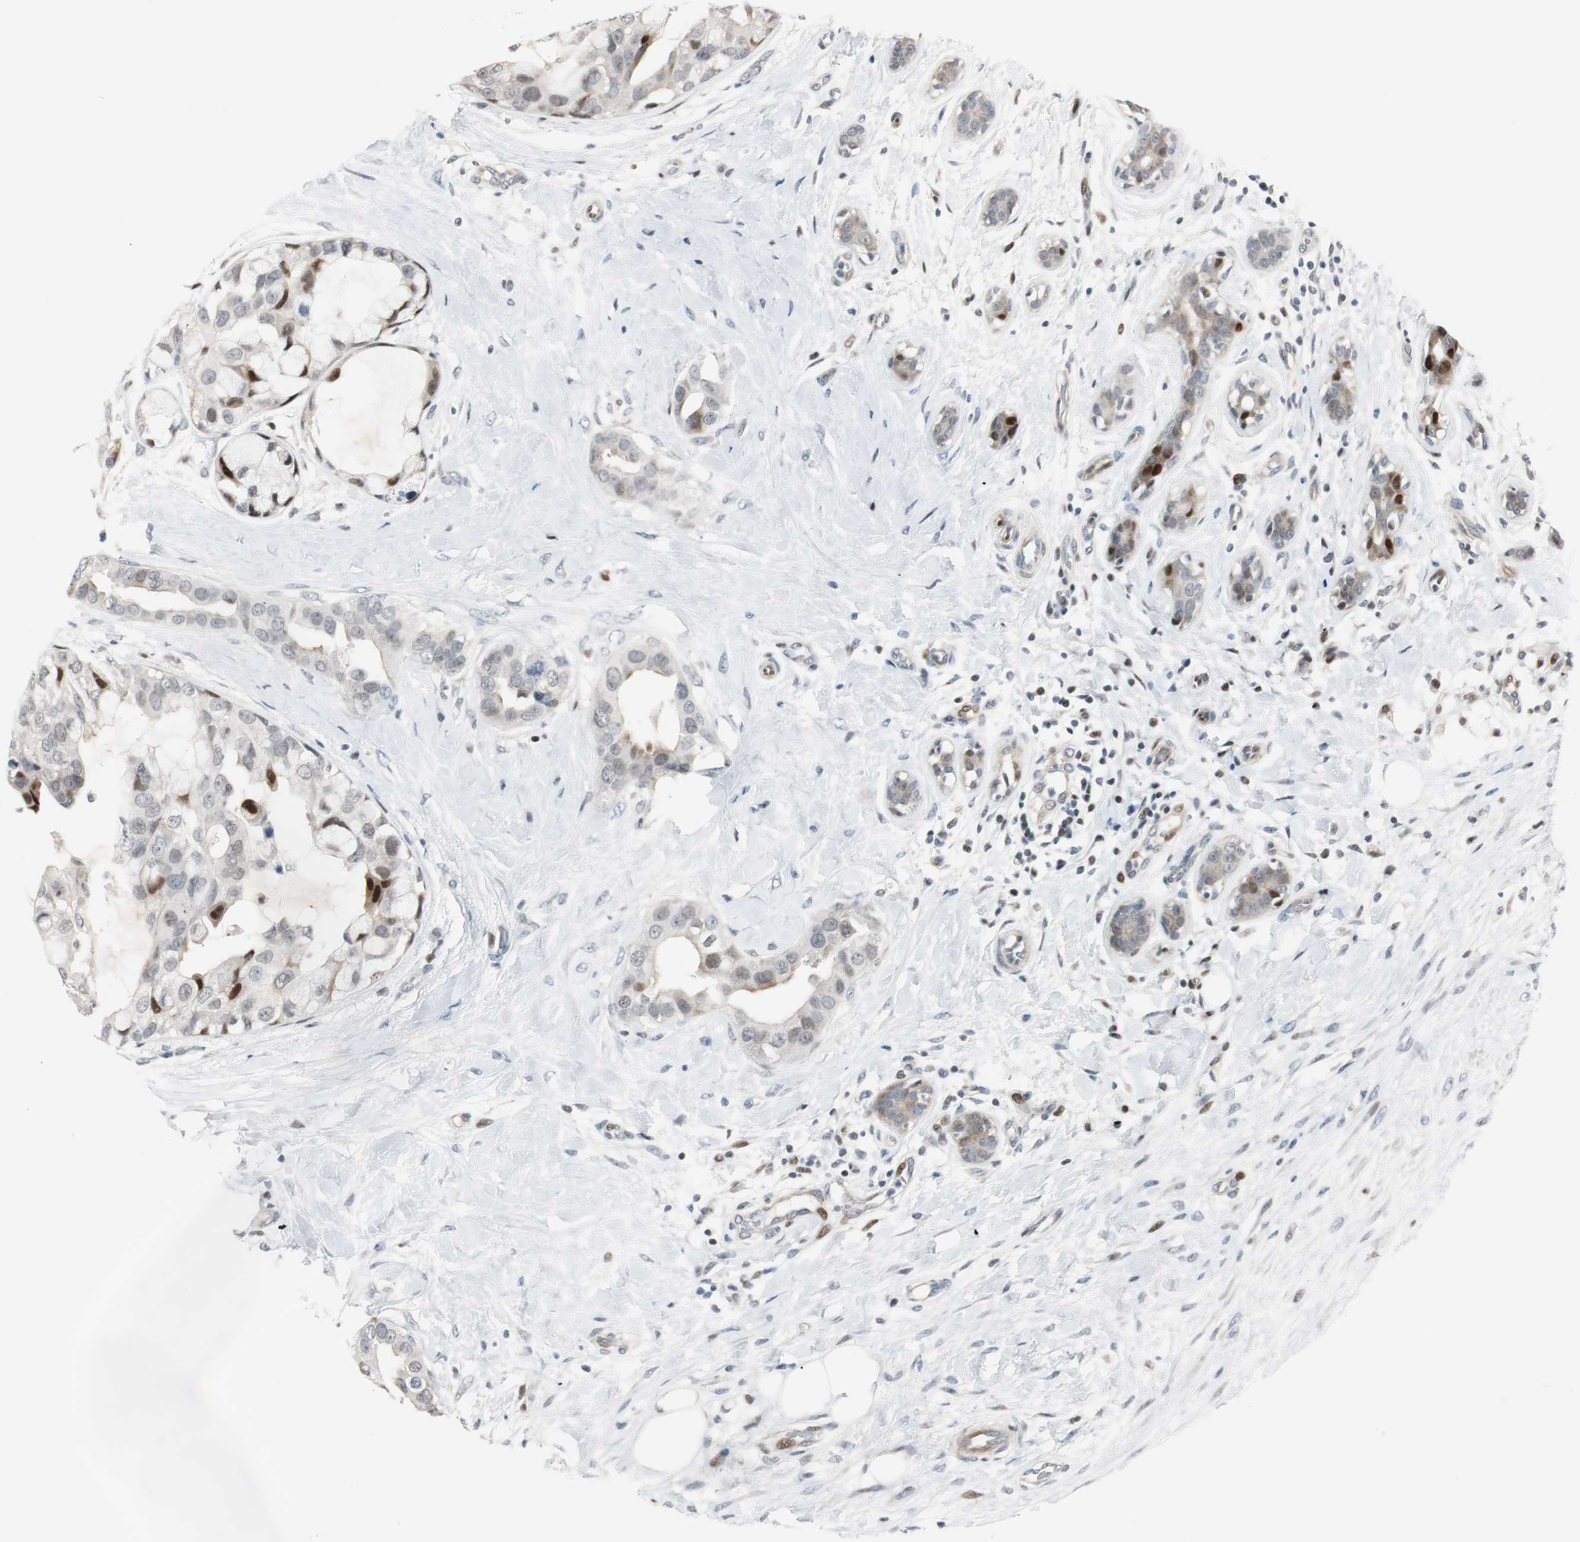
{"staining": {"intensity": "strong", "quantity": "<25%", "location": "nuclear"}, "tissue": "breast cancer", "cell_type": "Tumor cells", "image_type": "cancer", "snomed": [{"axis": "morphology", "description": "Duct carcinoma"}, {"axis": "topography", "description": "Breast"}], "caption": "Protein expression analysis of human breast cancer (infiltrating ductal carcinoma) reveals strong nuclear expression in approximately <25% of tumor cells.", "gene": "RAD1", "patient": {"sex": "female", "age": 40}}